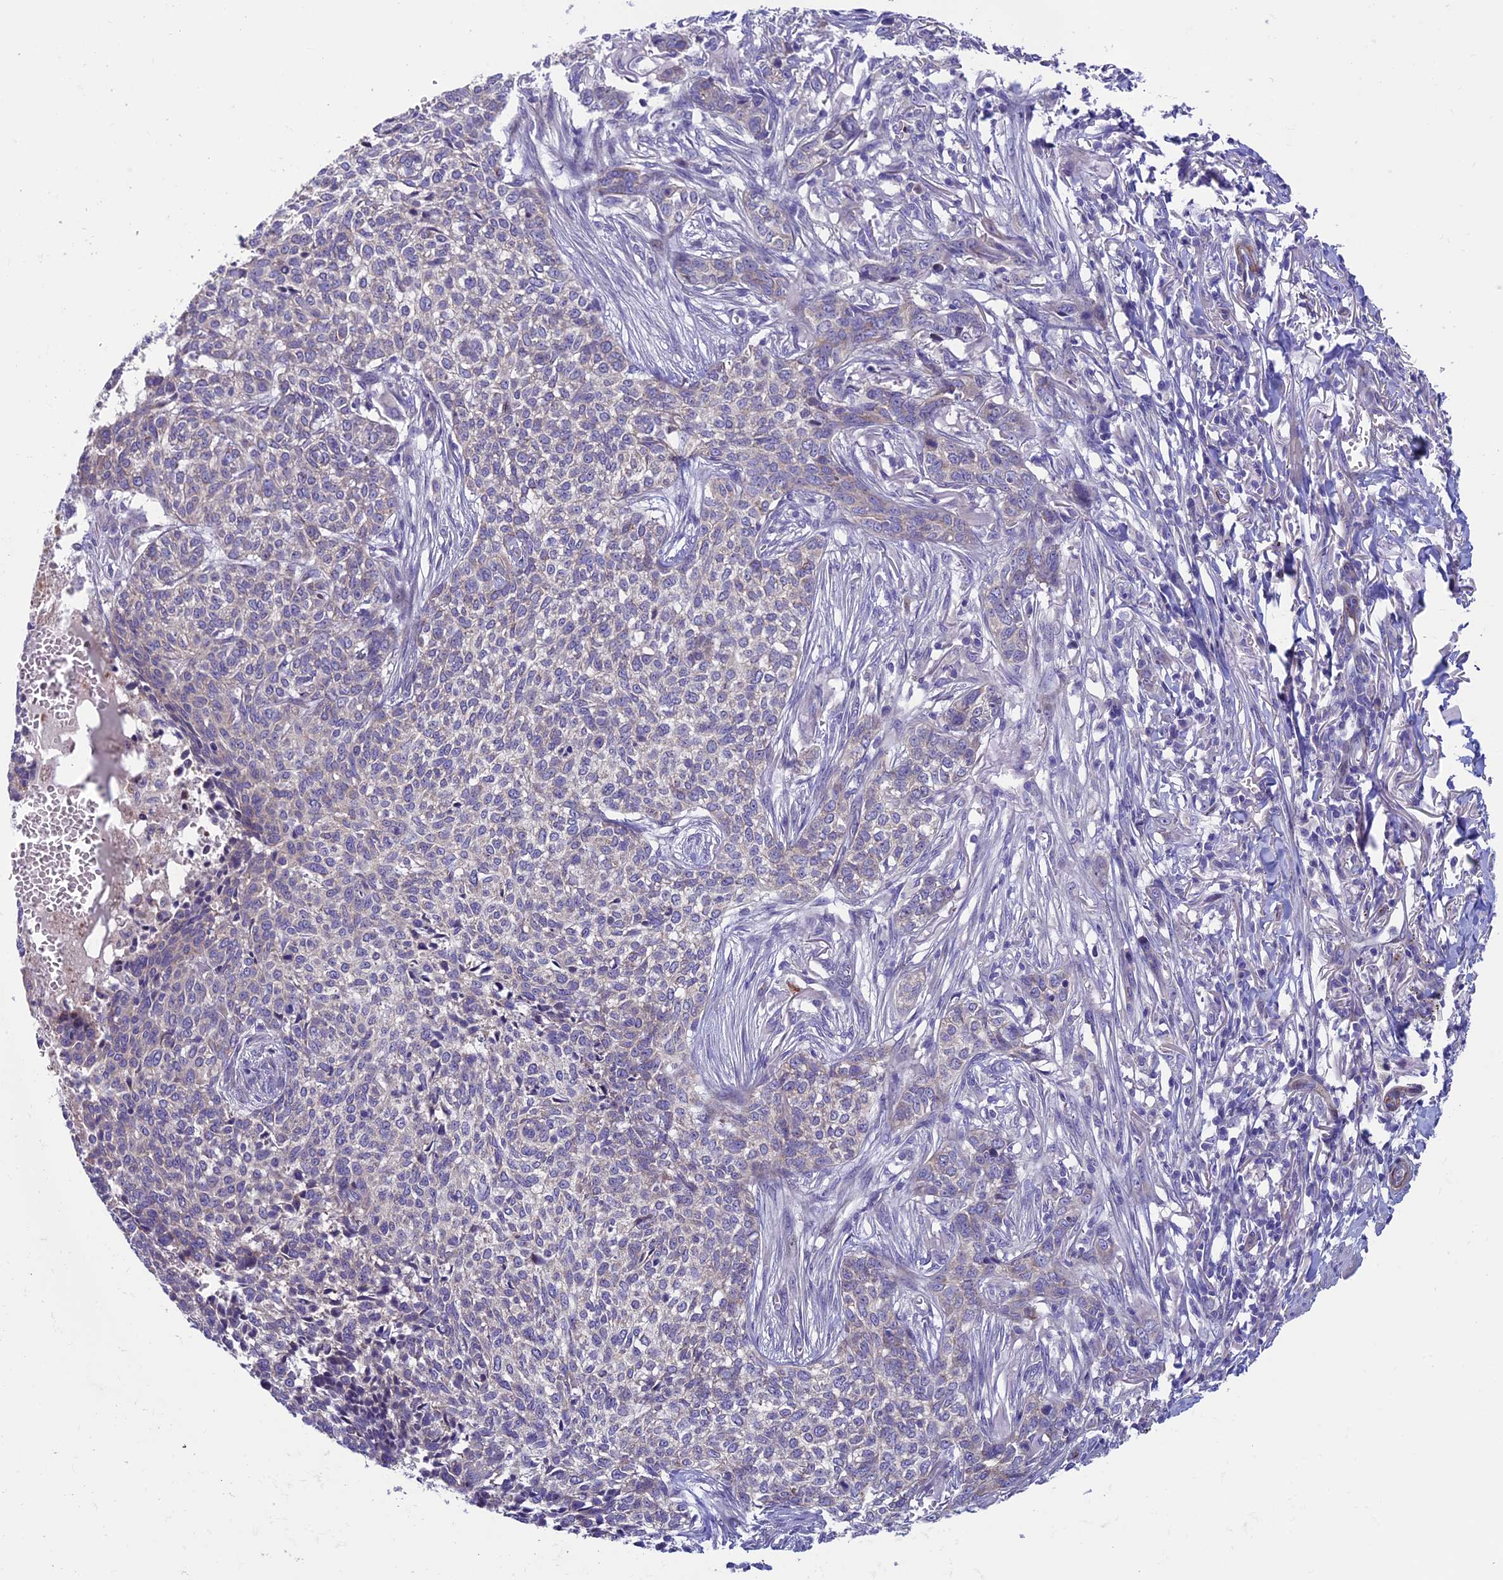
{"staining": {"intensity": "negative", "quantity": "none", "location": "none"}, "tissue": "skin cancer", "cell_type": "Tumor cells", "image_type": "cancer", "snomed": [{"axis": "morphology", "description": "Basal cell carcinoma"}, {"axis": "topography", "description": "Skin"}], "caption": "This is an immunohistochemistry image of basal cell carcinoma (skin). There is no staining in tumor cells.", "gene": "LOXL1", "patient": {"sex": "male", "age": 85}}